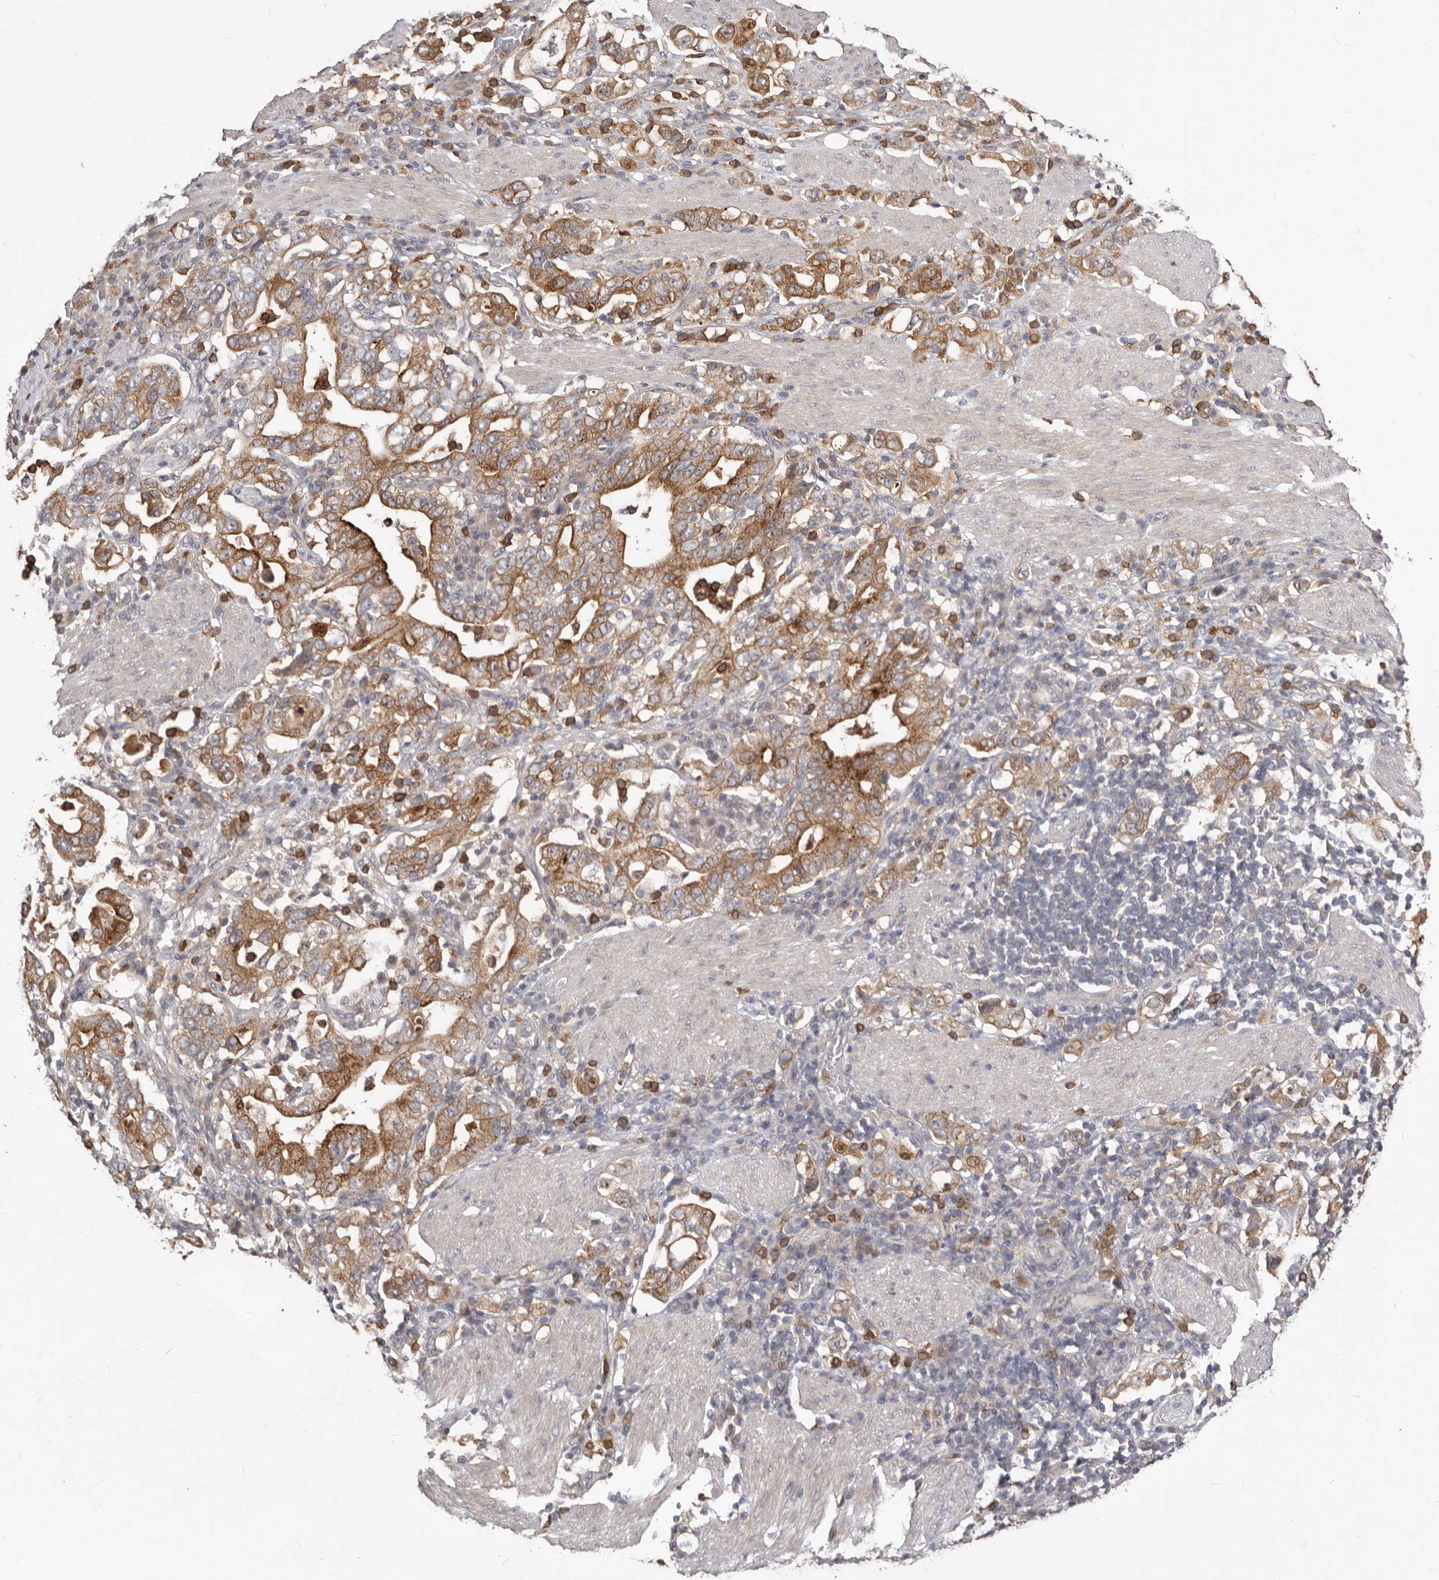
{"staining": {"intensity": "moderate", "quantity": ">75%", "location": "cytoplasmic/membranous"}, "tissue": "stomach cancer", "cell_type": "Tumor cells", "image_type": "cancer", "snomed": [{"axis": "morphology", "description": "Adenocarcinoma, NOS"}, {"axis": "topography", "description": "Stomach, upper"}], "caption": "Immunohistochemistry of stomach cancer (adenocarcinoma) reveals medium levels of moderate cytoplasmic/membranous expression in approximately >75% of tumor cells.", "gene": "TC2N", "patient": {"sex": "male", "age": 62}}